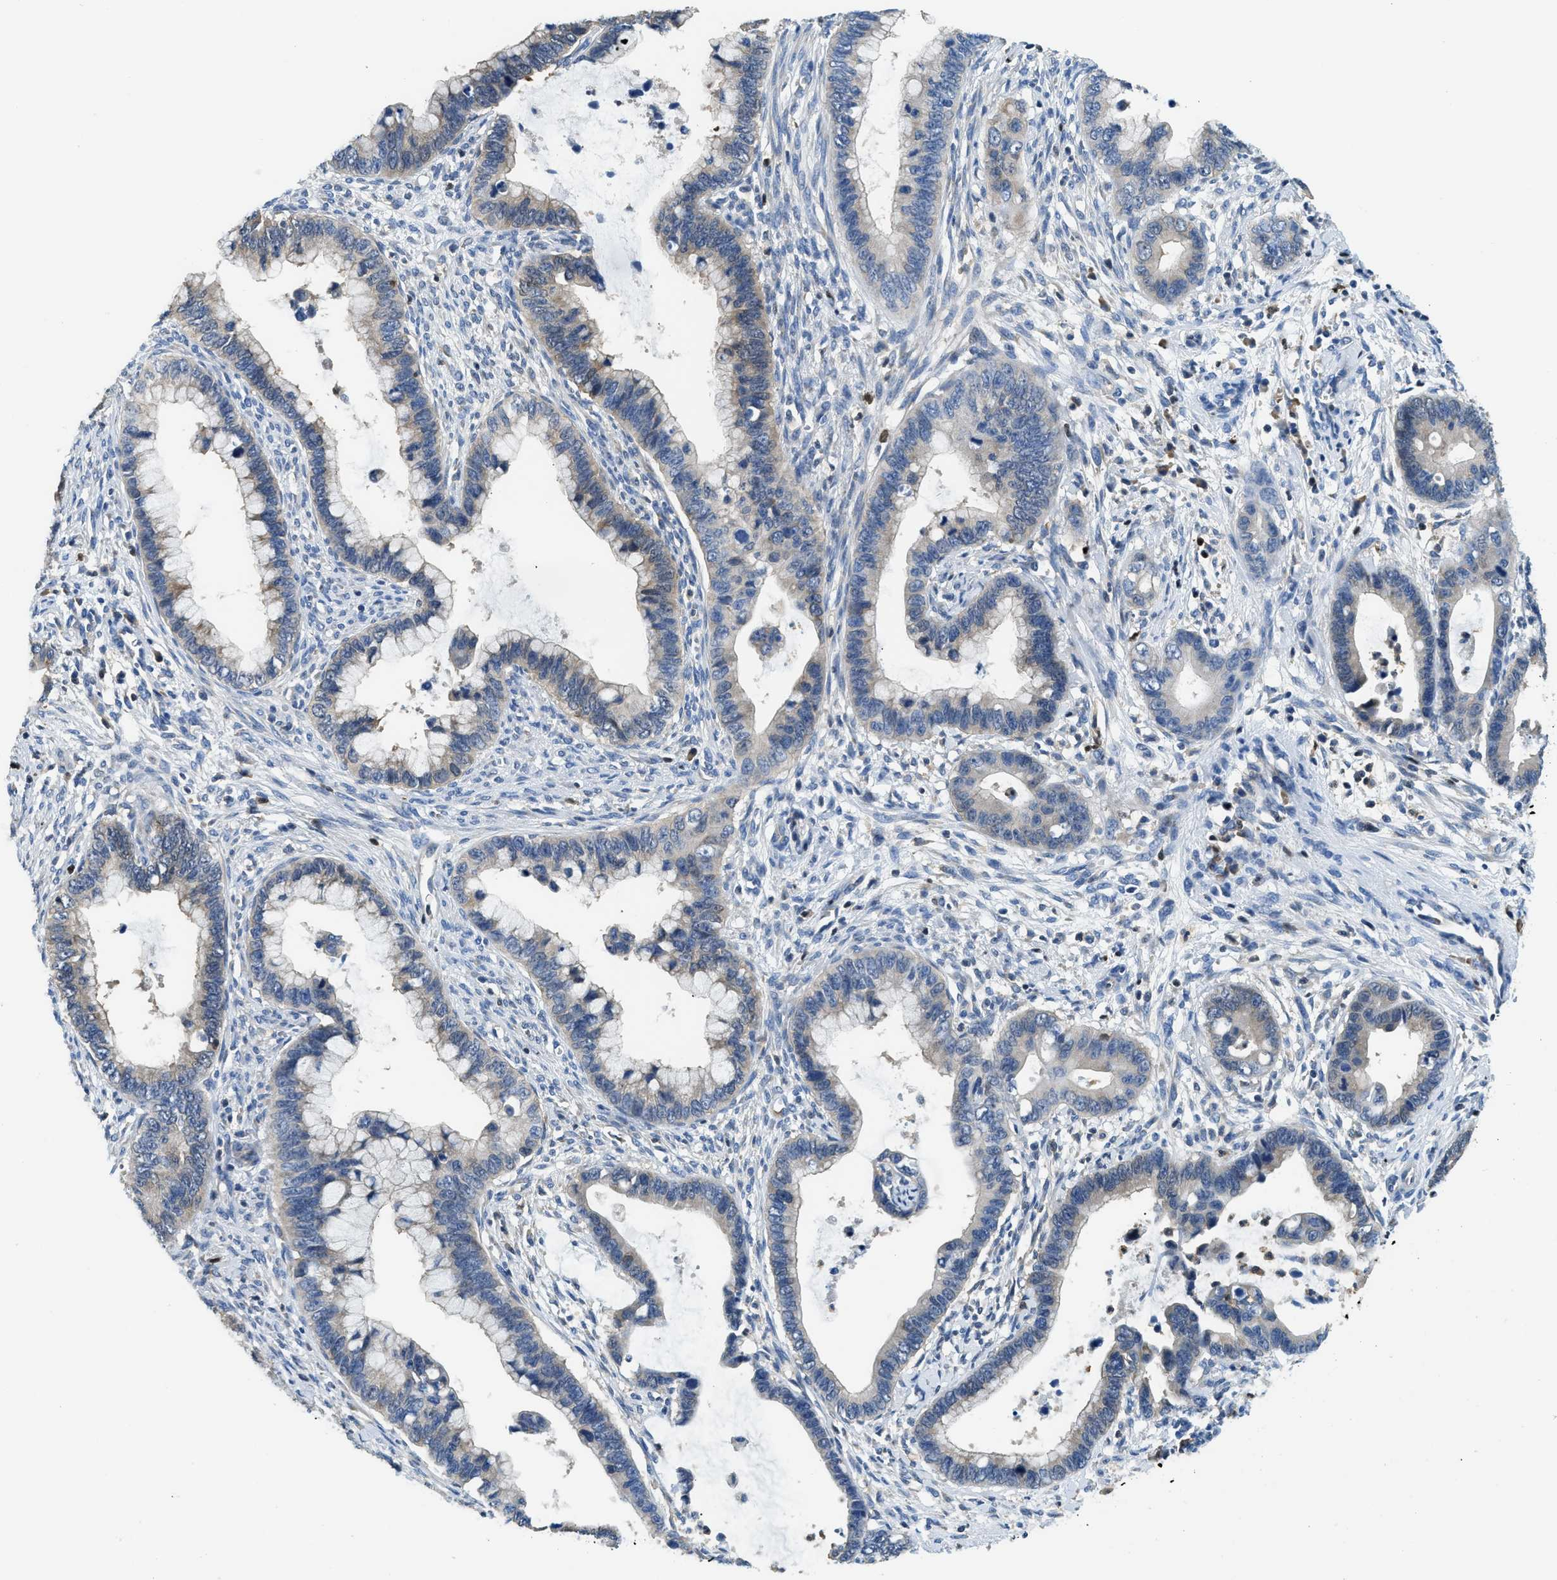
{"staining": {"intensity": "weak", "quantity": "<25%", "location": "cytoplasmic/membranous"}, "tissue": "cervical cancer", "cell_type": "Tumor cells", "image_type": "cancer", "snomed": [{"axis": "morphology", "description": "Adenocarcinoma, NOS"}, {"axis": "topography", "description": "Cervix"}], "caption": "IHC histopathology image of neoplastic tissue: adenocarcinoma (cervical) stained with DAB (3,3'-diaminobenzidine) demonstrates no significant protein expression in tumor cells.", "gene": "TOX", "patient": {"sex": "female", "age": 44}}